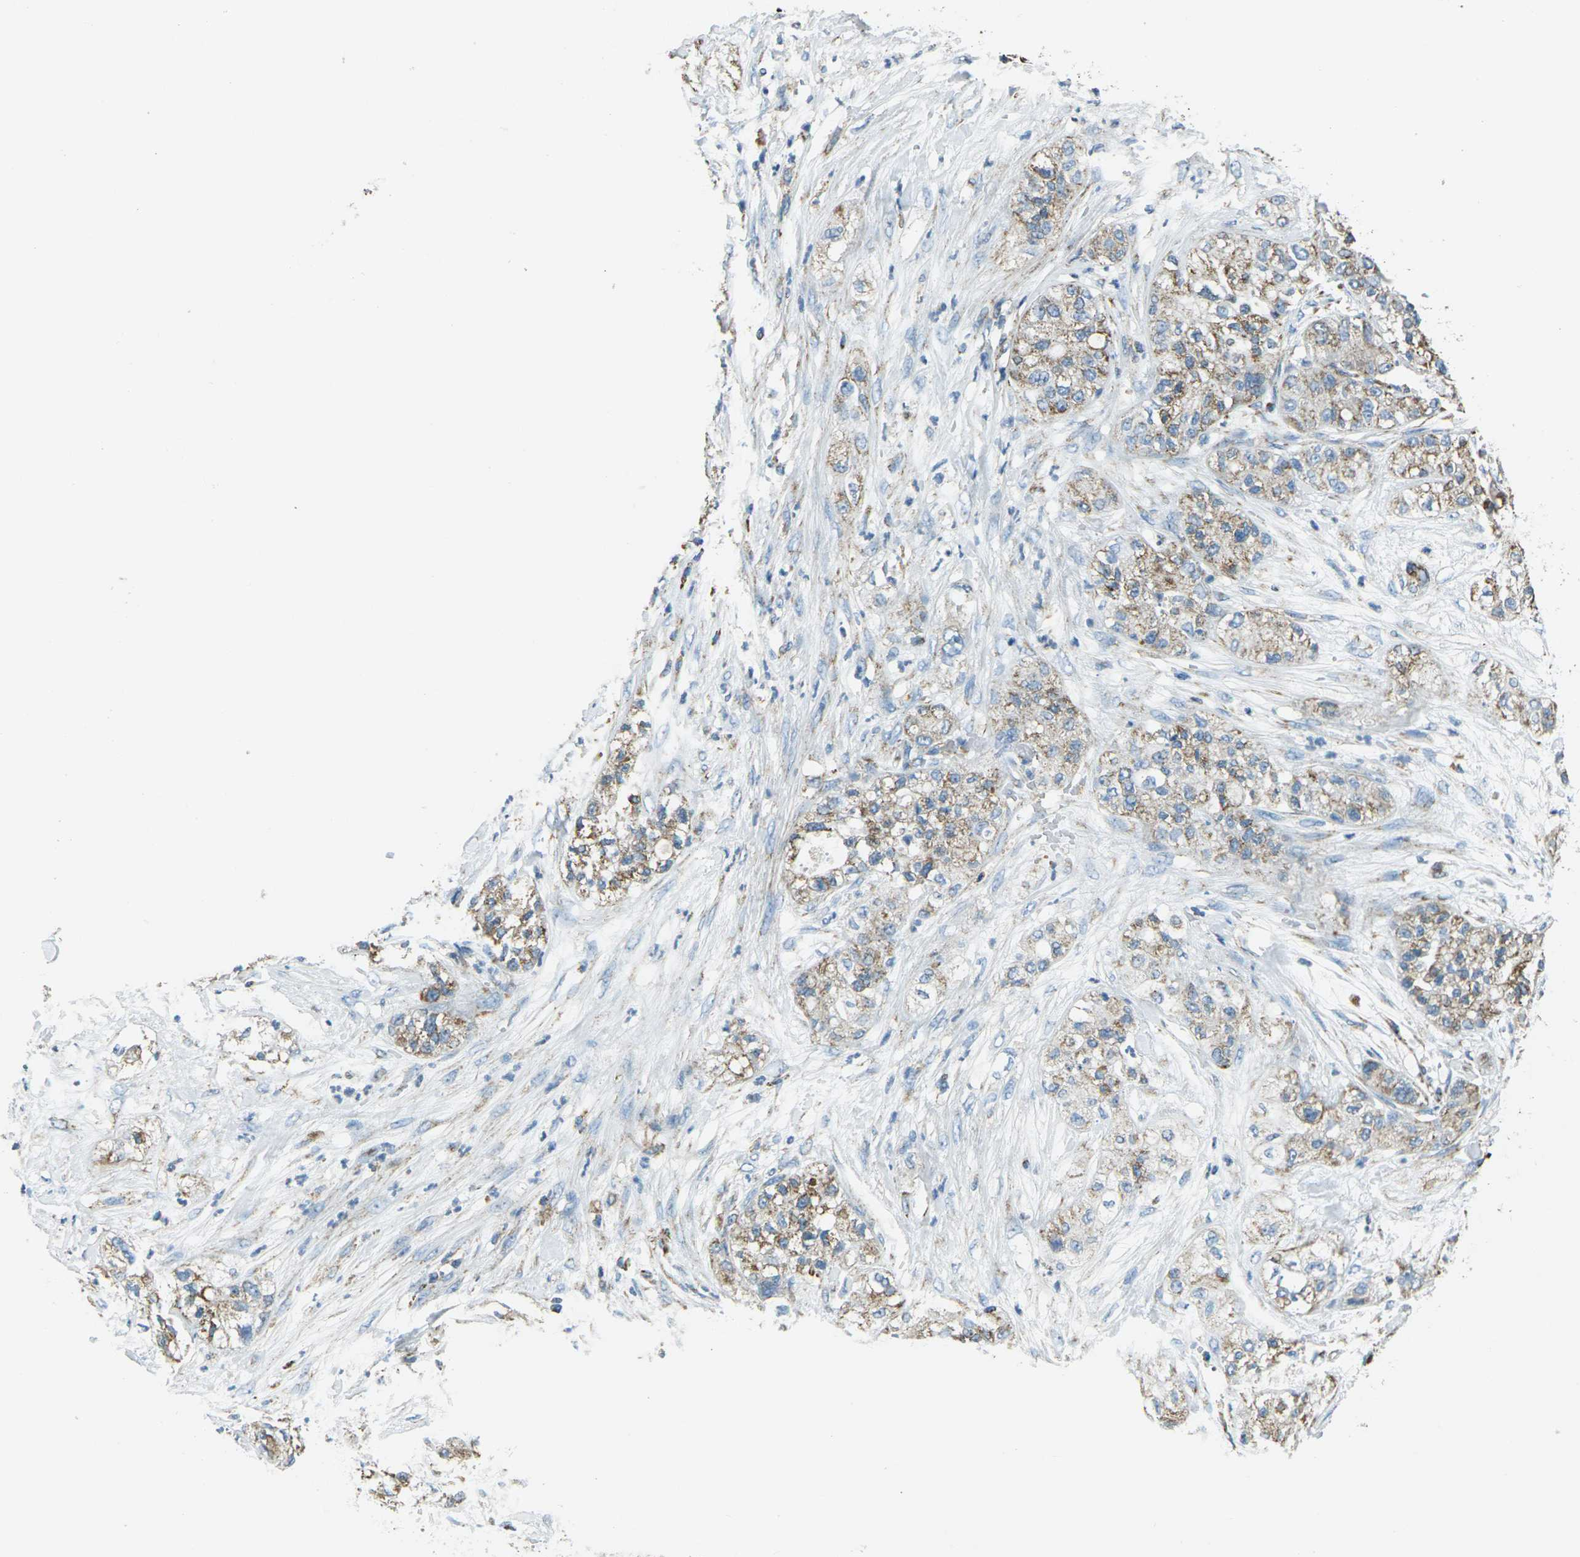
{"staining": {"intensity": "weak", "quantity": ">75%", "location": "cytoplasmic/membranous"}, "tissue": "pancreatic cancer", "cell_type": "Tumor cells", "image_type": "cancer", "snomed": [{"axis": "morphology", "description": "Adenocarcinoma, NOS"}, {"axis": "topography", "description": "Pancreas"}], "caption": "The image shows a brown stain indicating the presence of a protein in the cytoplasmic/membranous of tumor cells in pancreatic cancer.", "gene": "IRF3", "patient": {"sex": "female", "age": 78}}